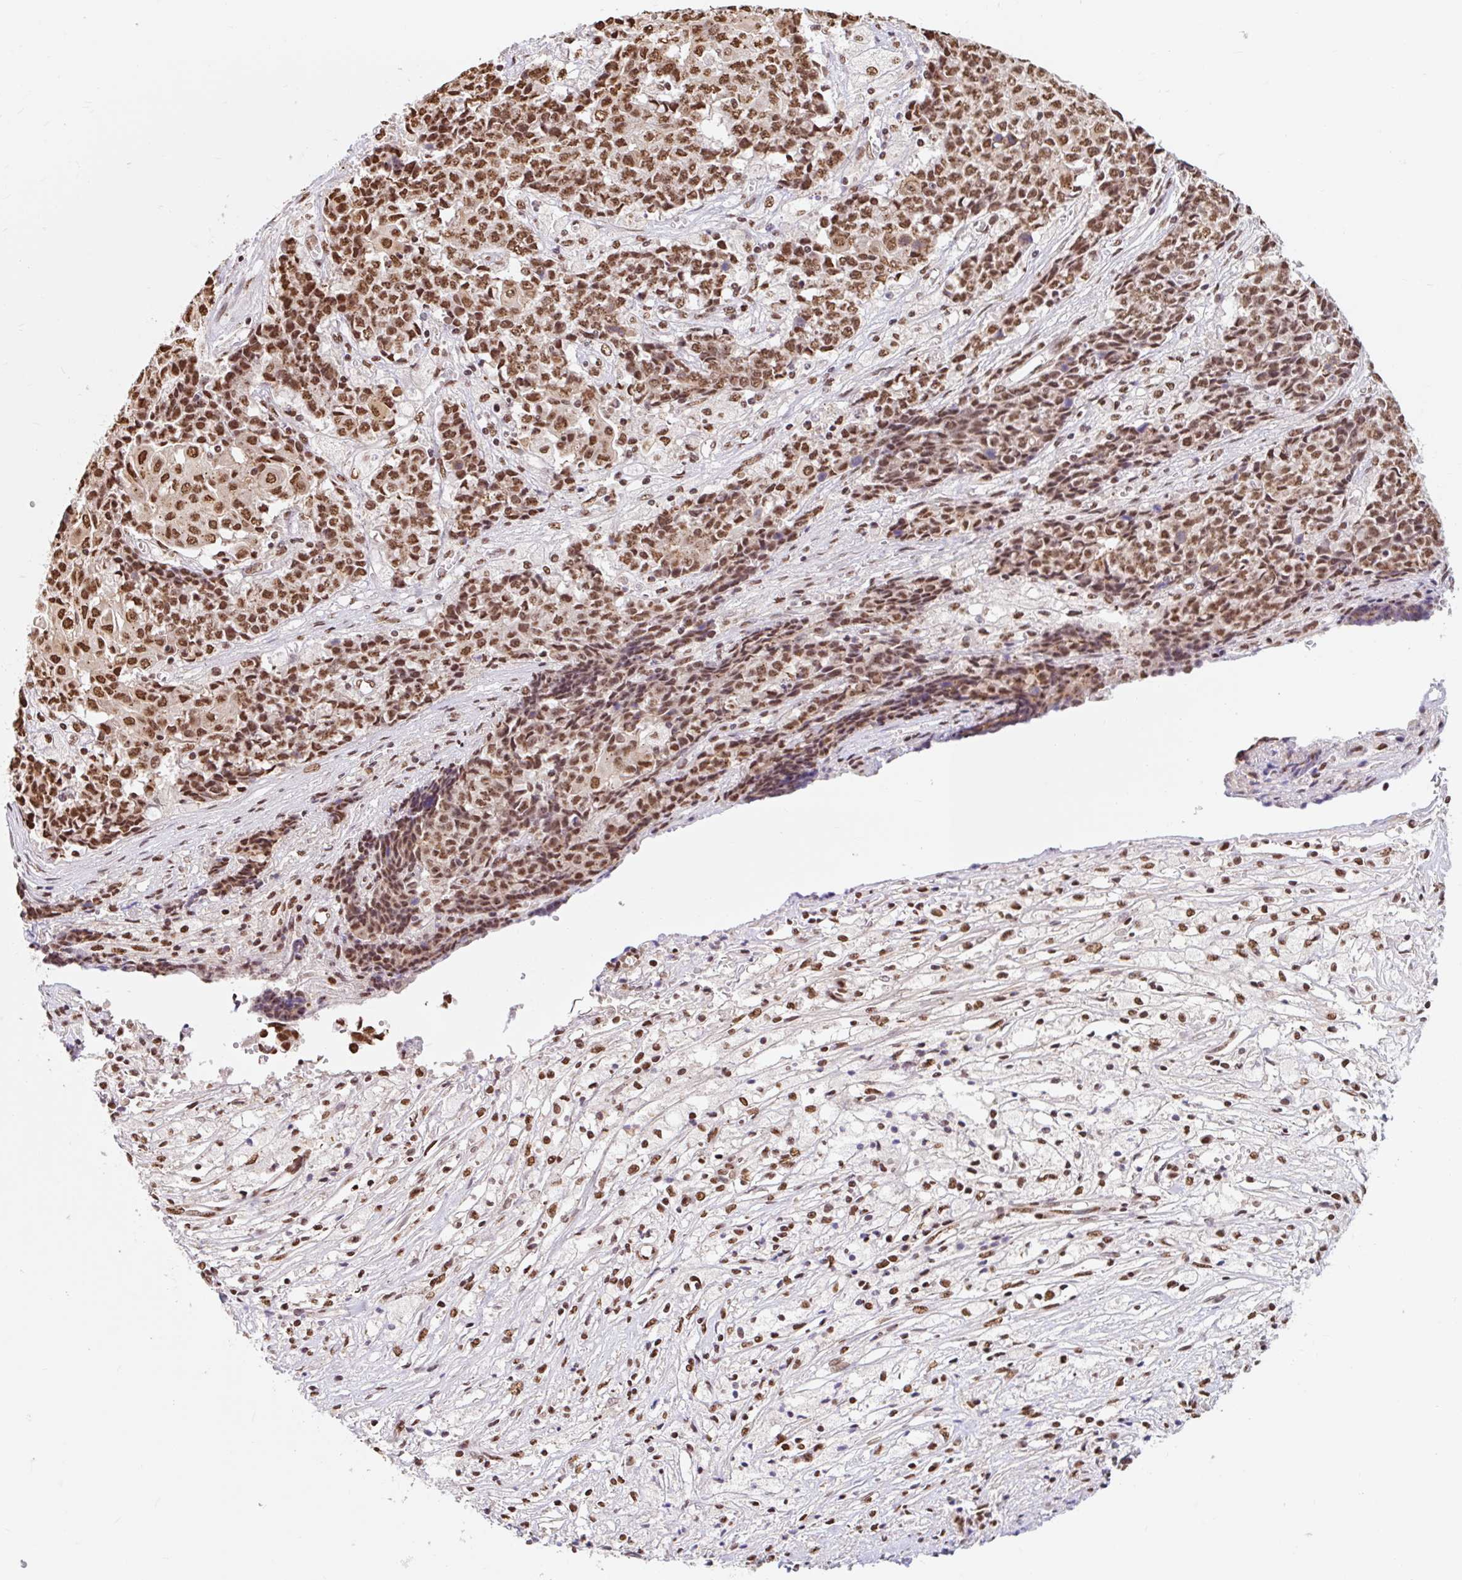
{"staining": {"intensity": "moderate", "quantity": ">75%", "location": "nuclear"}, "tissue": "ovarian cancer", "cell_type": "Tumor cells", "image_type": "cancer", "snomed": [{"axis": "morphology", "description": "Carcinoma, endometroid"}, {"axis": "topography", "description": "Ovary"}], "caption": "Tumor cells display medium levels of moderate nuclear positivity in about >75% of cells in human ovarian endometroid carcinoma.", "gene": "BICRA", "patient": {"sex": "female", "age": 42}}